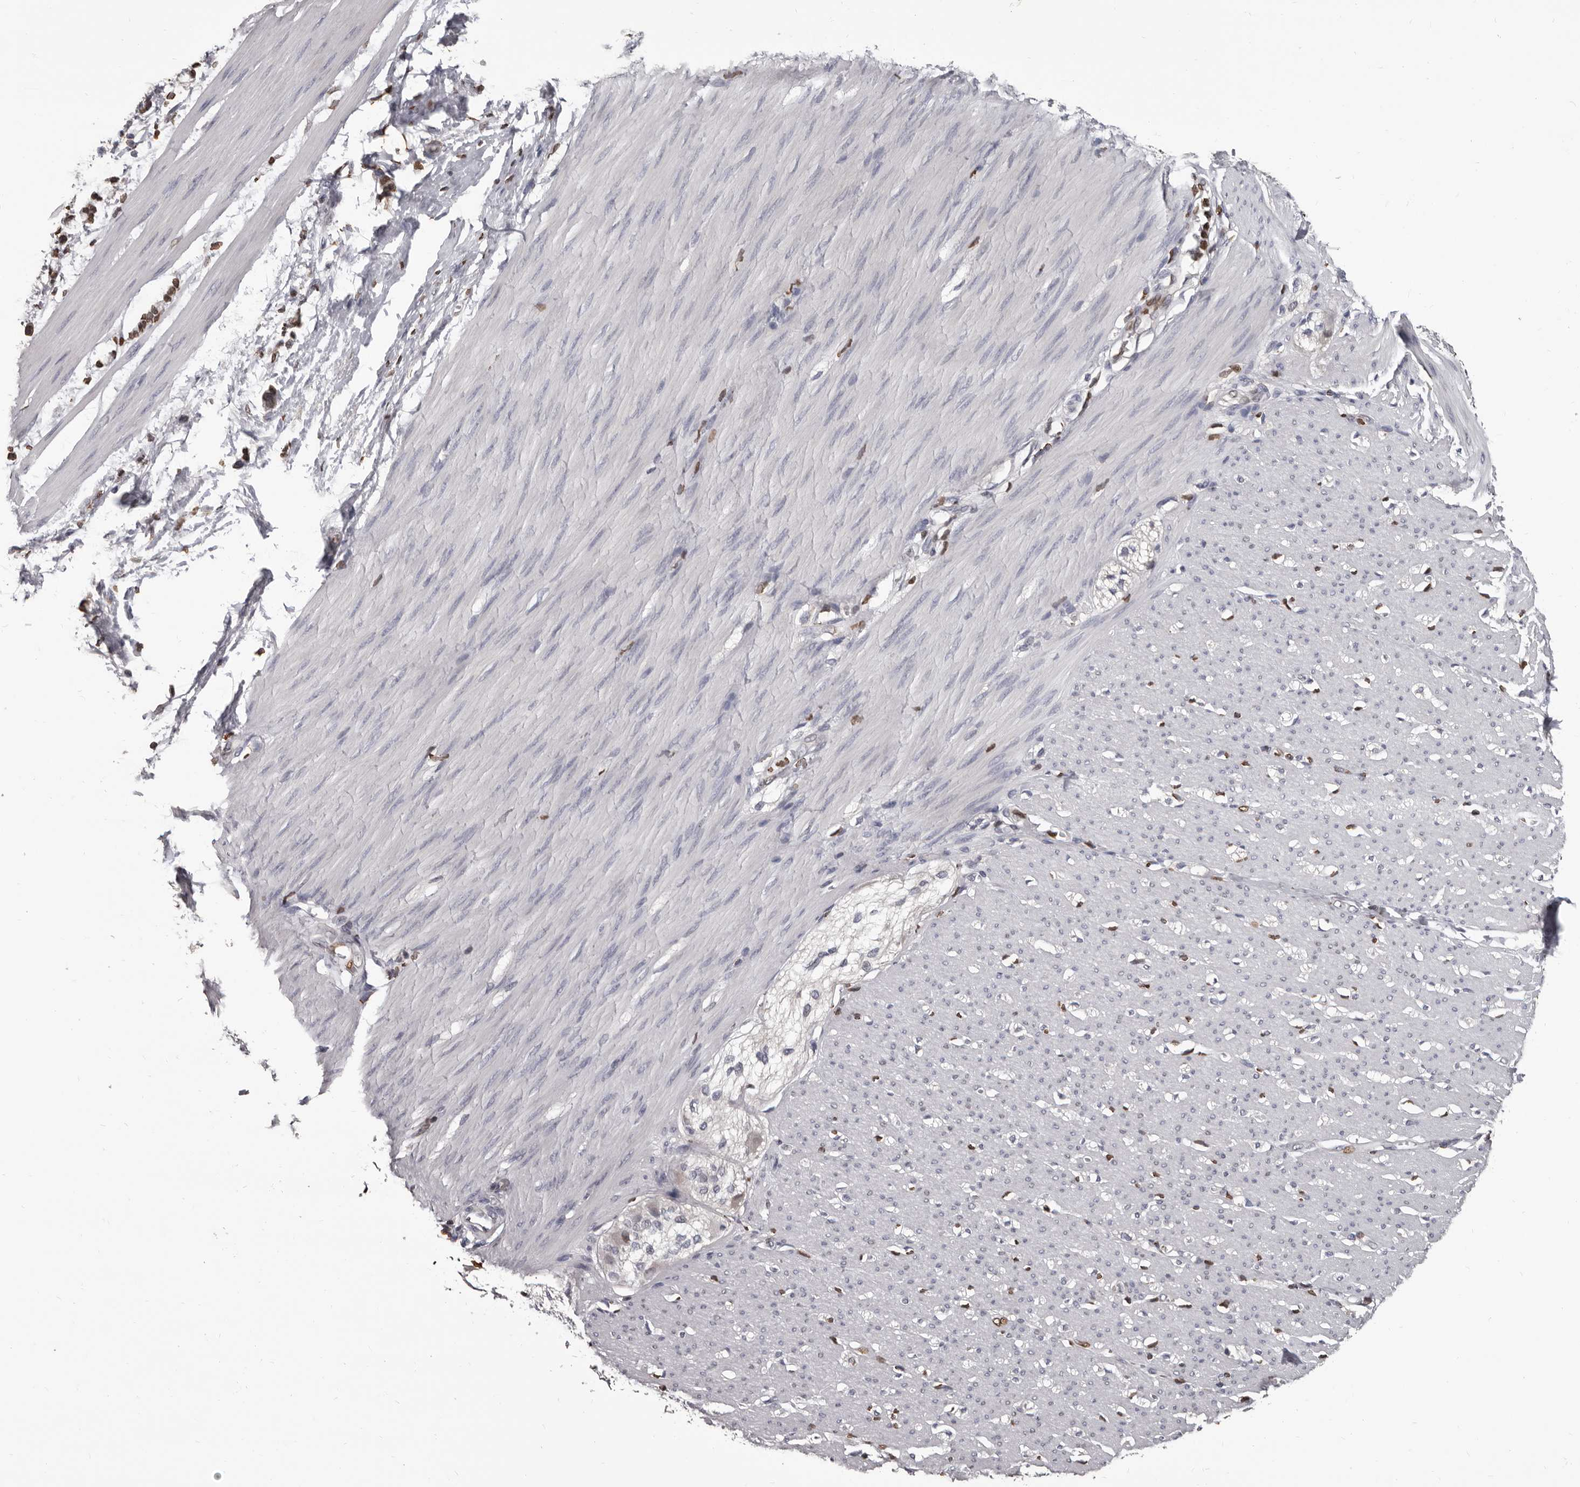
{"staining": {"intensity": "negative", "quantity": "none", "location": "none"}, "tissue": "smooth muscle", "cell_type": "Smooth muscle cells", "image_type": "normal", "snomed": [{"axis": "morphology", "description": "Normal tissue, NOS"}, {"axis": "morphology", "description": "Adenocarcinoma, NOS"}, {"axis": "topography", "description": "Colon"}, {"axis": "topography", "description": "Peripheral nerve tissue"}], "caption": "The image reveals no significant positivity in smooth muscle cells of smooth muscle.", "gene": "AHR", "patient": {"sex": "male", "age": 14}}